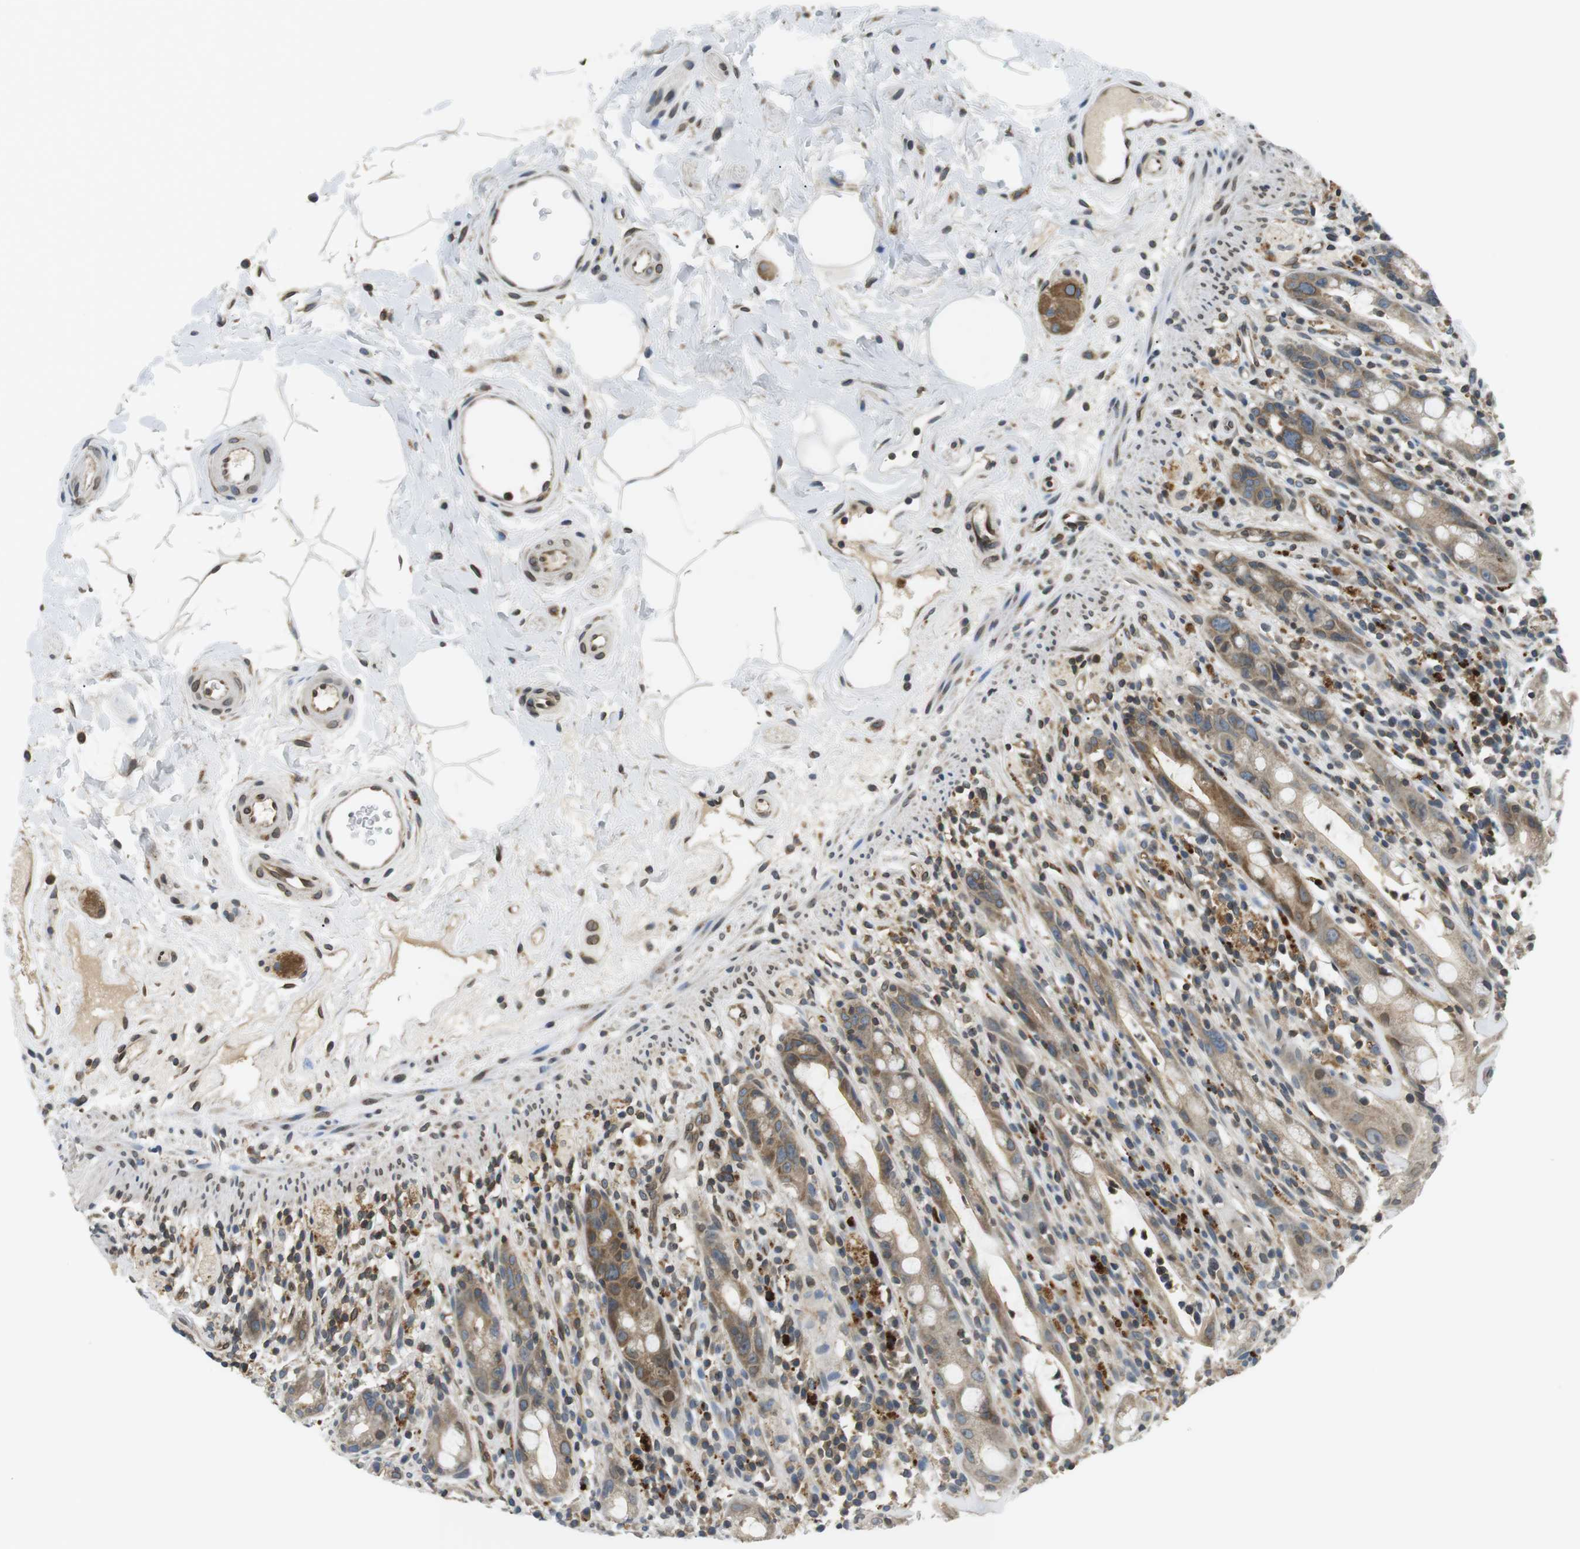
{"staining": {"intensity": "moderate", "quantity": ">75%", "location": "cytoplasmic/membranous"}, "tissue": "rectum", "cell_type": "Glandular cells", "image_type": "normal", "snomed": [{"axis": "morphology", "description": "Normal tissue, NOS"}, {"axis": "topography", "description": "Rectum"}], "caption": "Immunohistochemical staining of unremarkable rectum exhibits moderate cytoplasmic/membranous protein positivity in about >75% of glandular cells.", "gene": "TMX4", "patient": {"sex": "male", "age": 44}}